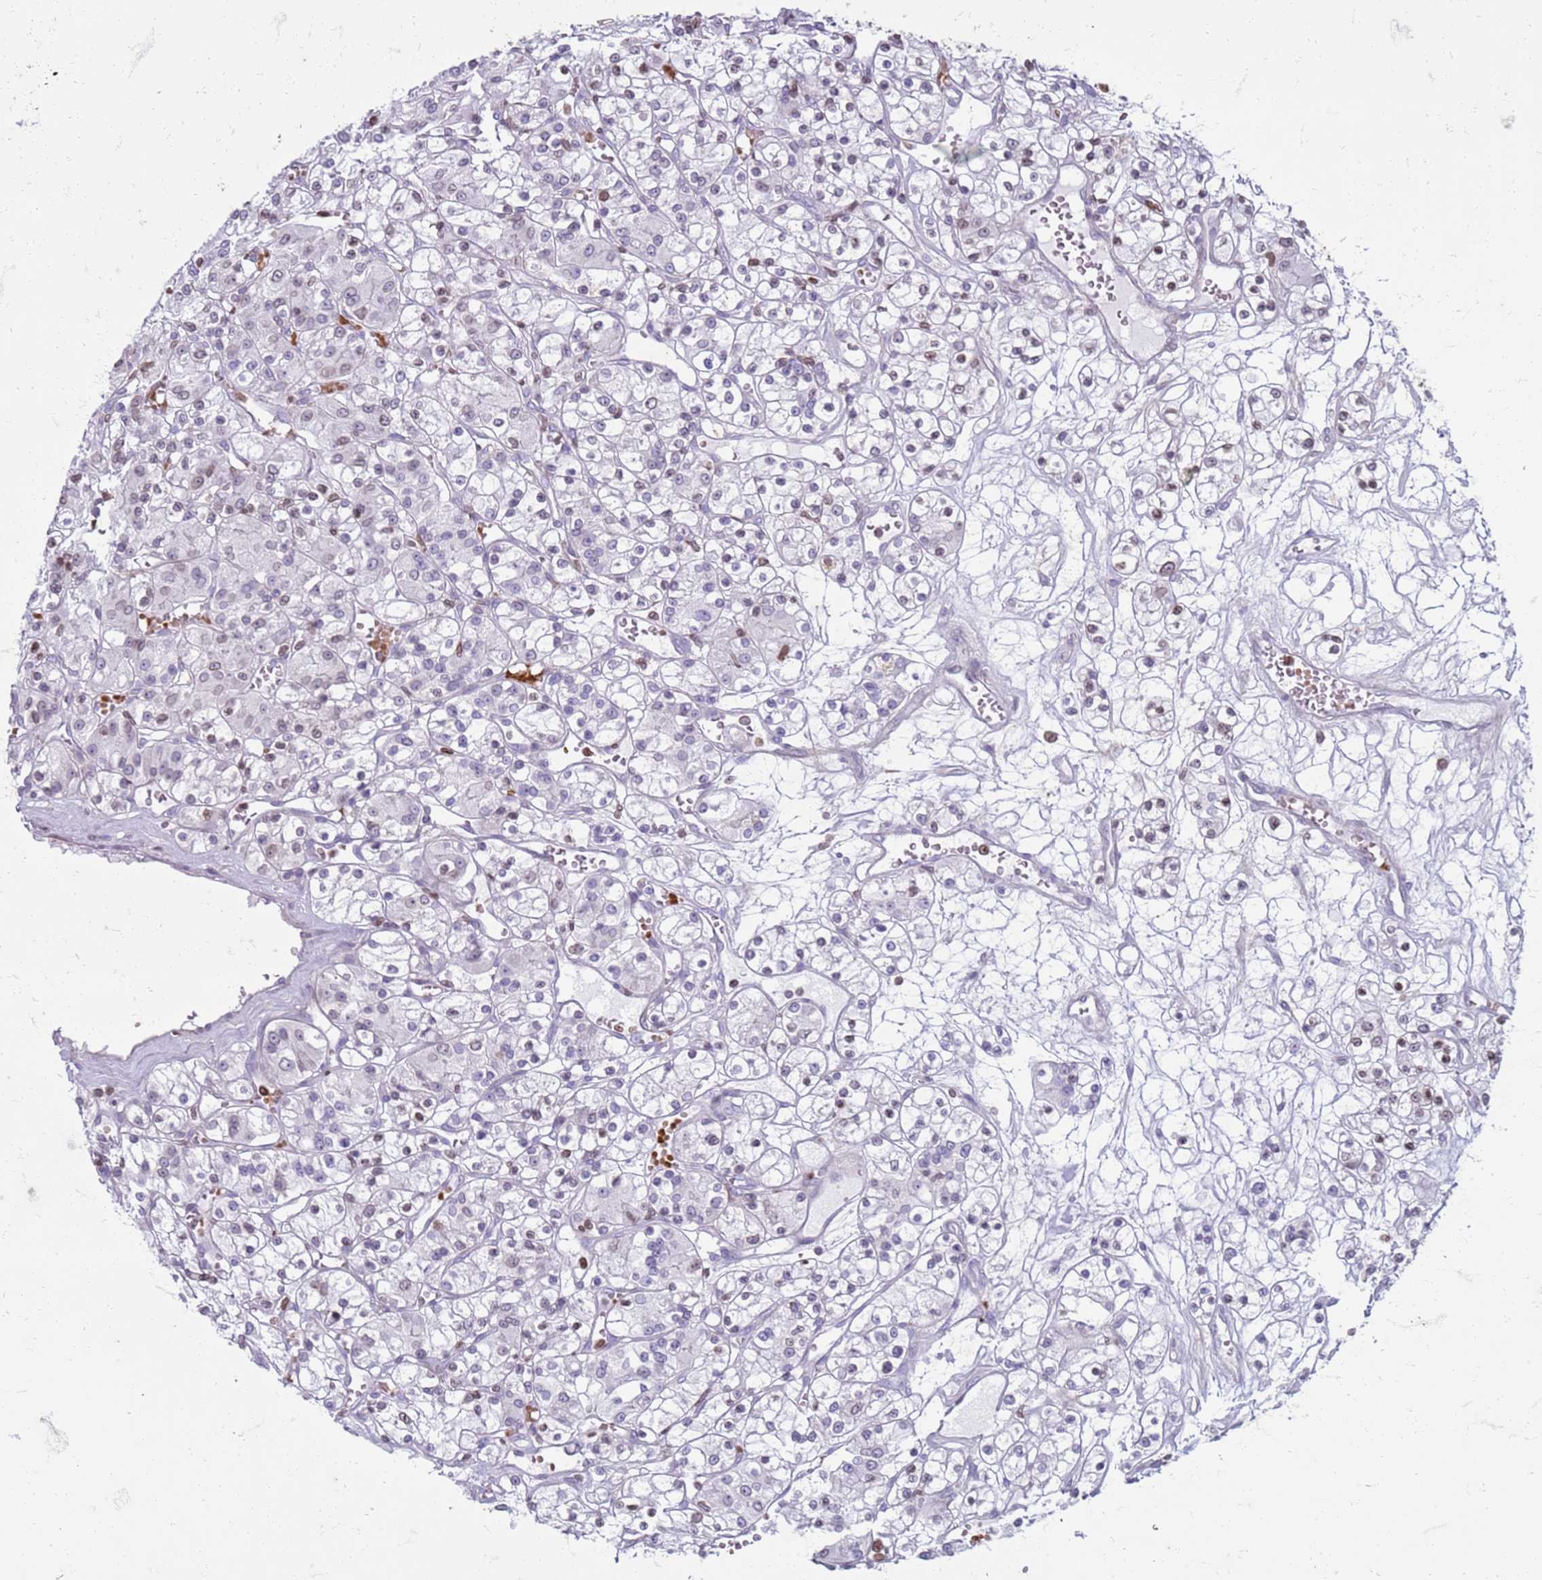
{"staining": {"intensity": "negative", "quantity": "none", "location": "none"}, "tissue": "renal cancer", "cell_type": "Tumor cells", "image_type": "cancer", "snomed": [{"axis": "morphology", "description": "Adenocarcinoma, NOS"}, {"axis": "topography", "description": "Kidney"}], "caption": "IHC of renal adenocarcinoma reveals no staining in tumor cells.", "gene": "METTL25B", "patient": {"sex": "female", "age": 59}}